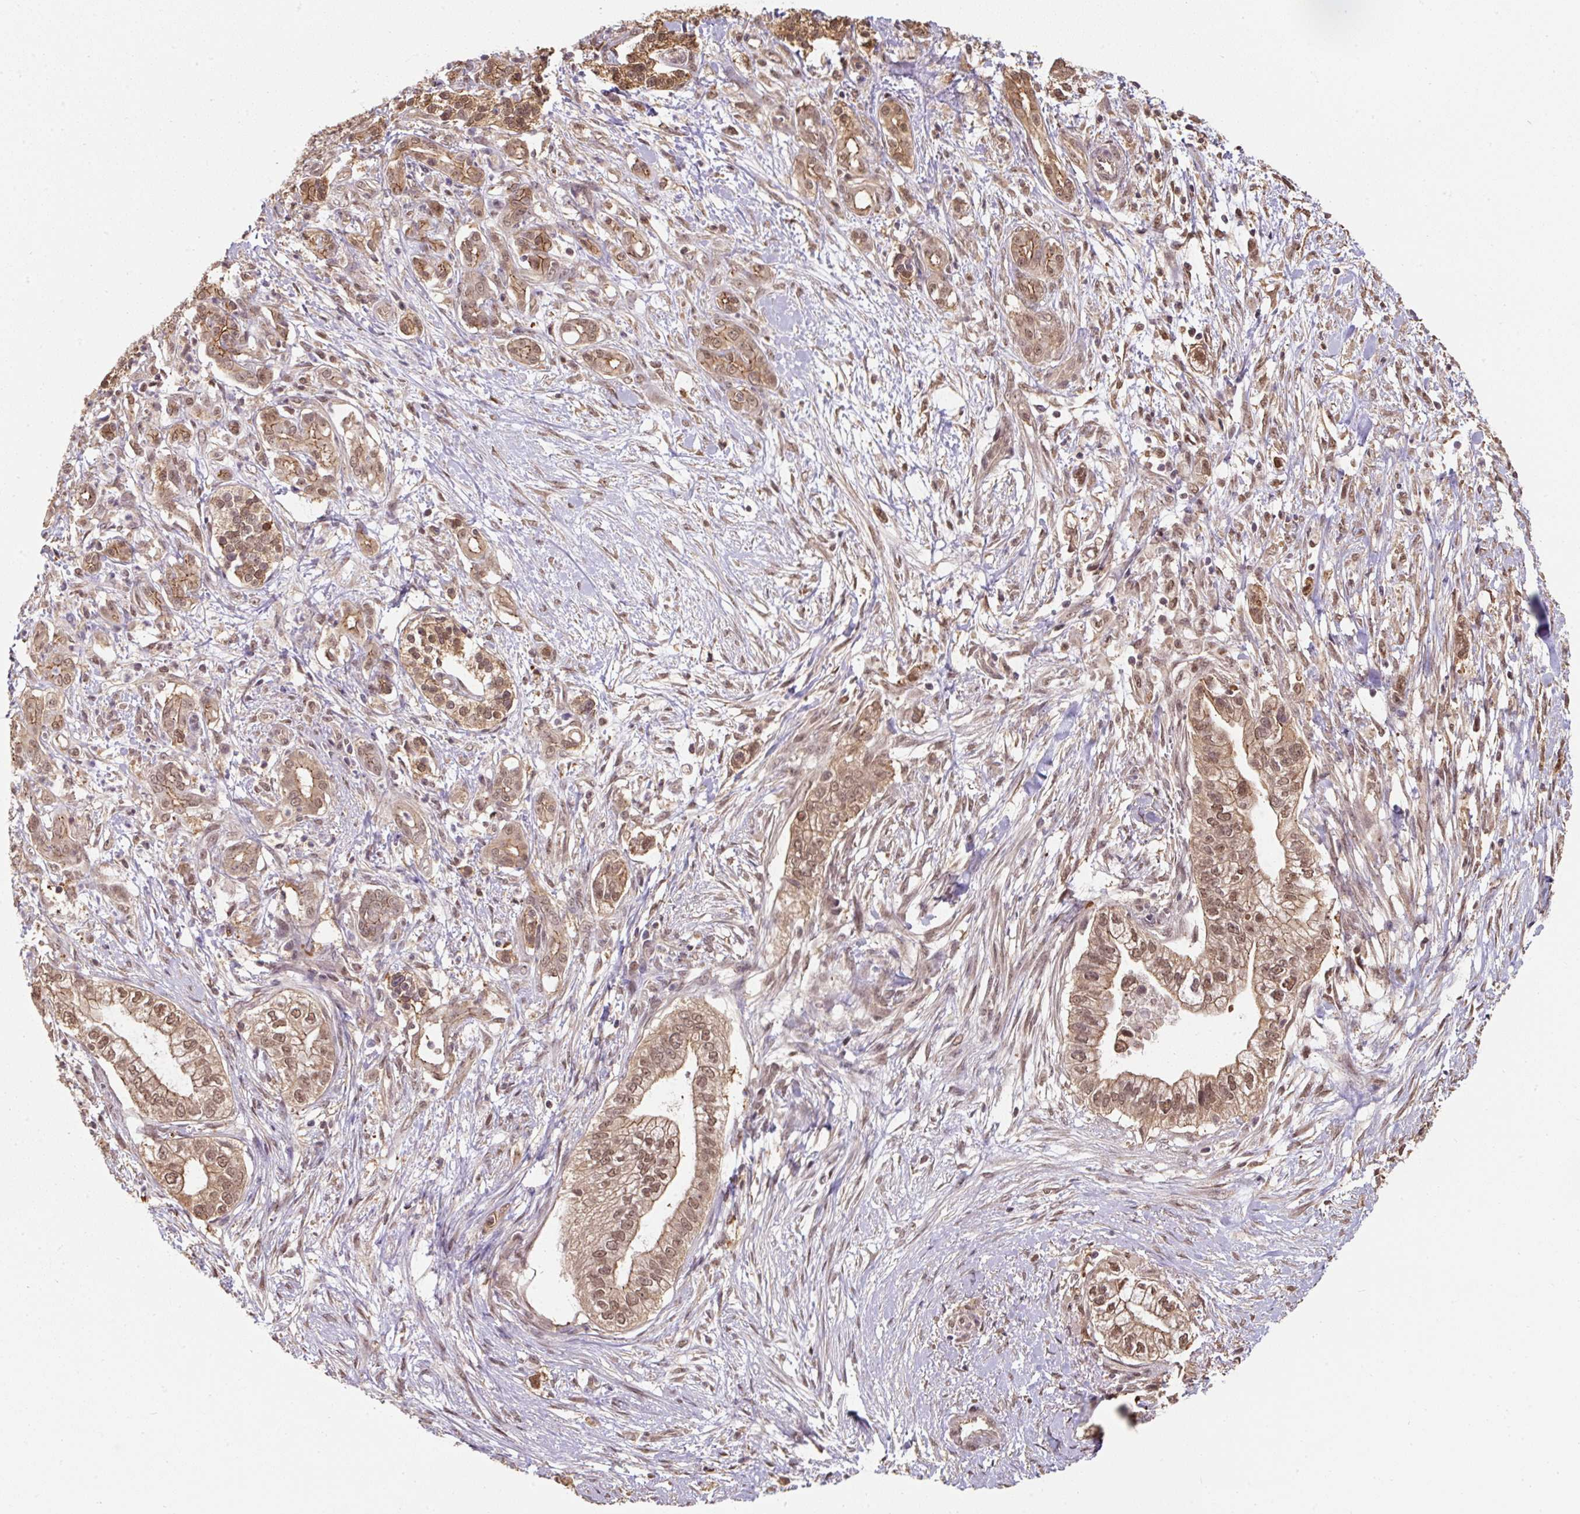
{"staining": {"intensity": "moderate", "quantity": ">75%", "location": "cytoplasmic/membranous,nuclear"}, "tissue": "pancreatic cancer", "cell_type": "Tumor cells", "image_type": "cancer", "snomed": [{"axis": "morphology", "description": "Adenocarcinoma, NOS"}, {"axis": "topography", "description": "Pancreas"}], "caption": "Immunohistochemical staining of adenocarcinoma (pancreatic) reveals medium levels of moderate cytoplasmic/membranous and nuclear protein positivity in approximately >75% of tumor cells. (IHC, brightfield microscopy, high magnification).", "gene": "ST13", "patient": {"sex": "male", "age": 70}}